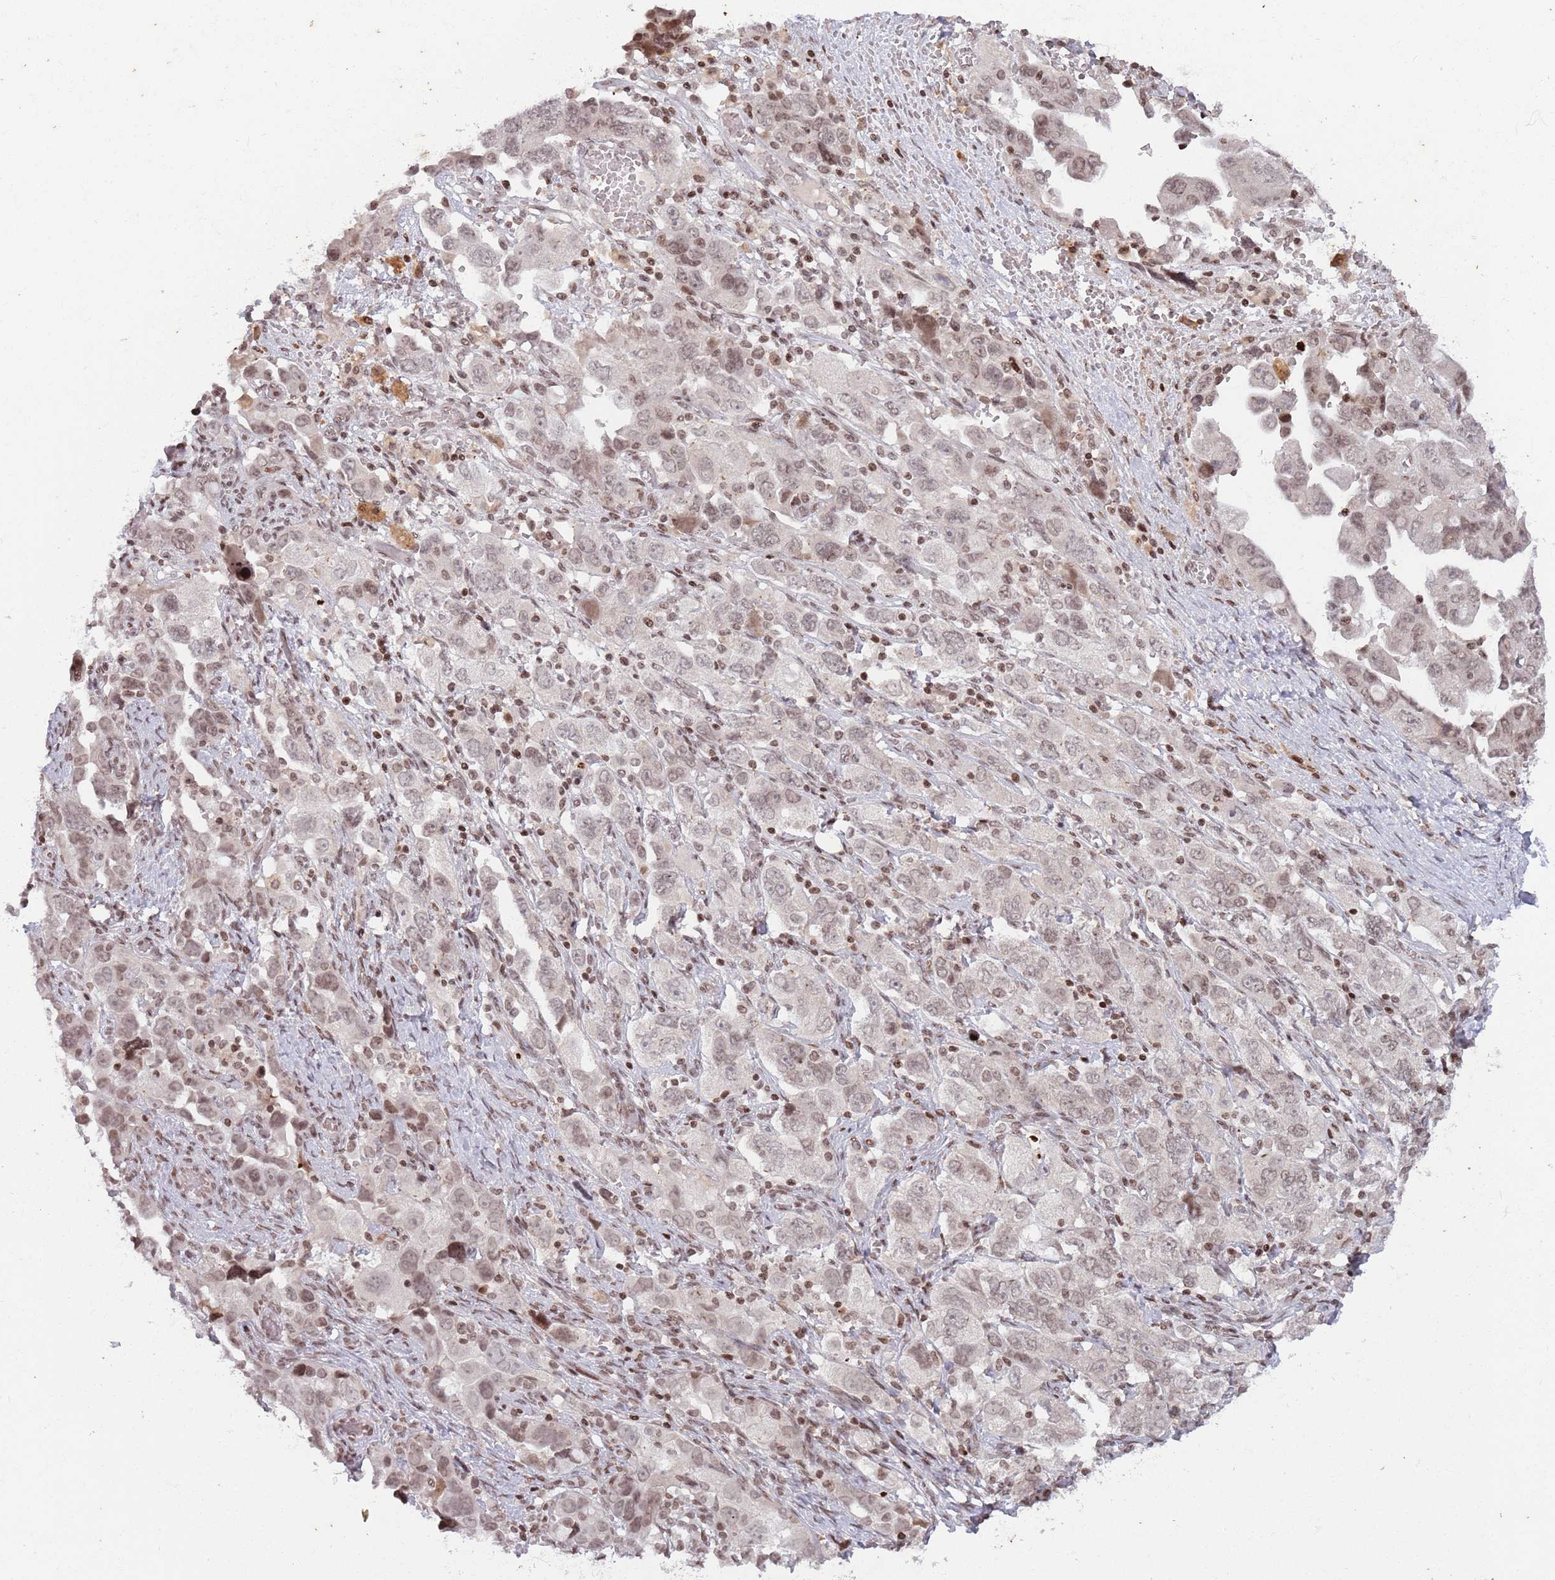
{"staining": {"intensity": "weak", "quantity": "25%-75%", "location": "nuclear"}, "tissue": "ovarian cancer", "cell_type": "Tumor cells", "image_type": "cancer", "snomed": [{"axis": "morphology", "description": "Carcinoma, NOS"}, {"axis": "morphology", "description": "Cystadenocarcinoma, serous, NOS"}, {"axis": "topography", "description": "Ovary"}], "caption": "Protein analysis of carcinoma (ovarian) tissue reveals weak nuclear staining in approximately 25%-75% of tumor cells.", "gene": "SH3RF3", "patient": {"sex": "female", "age": 69}}